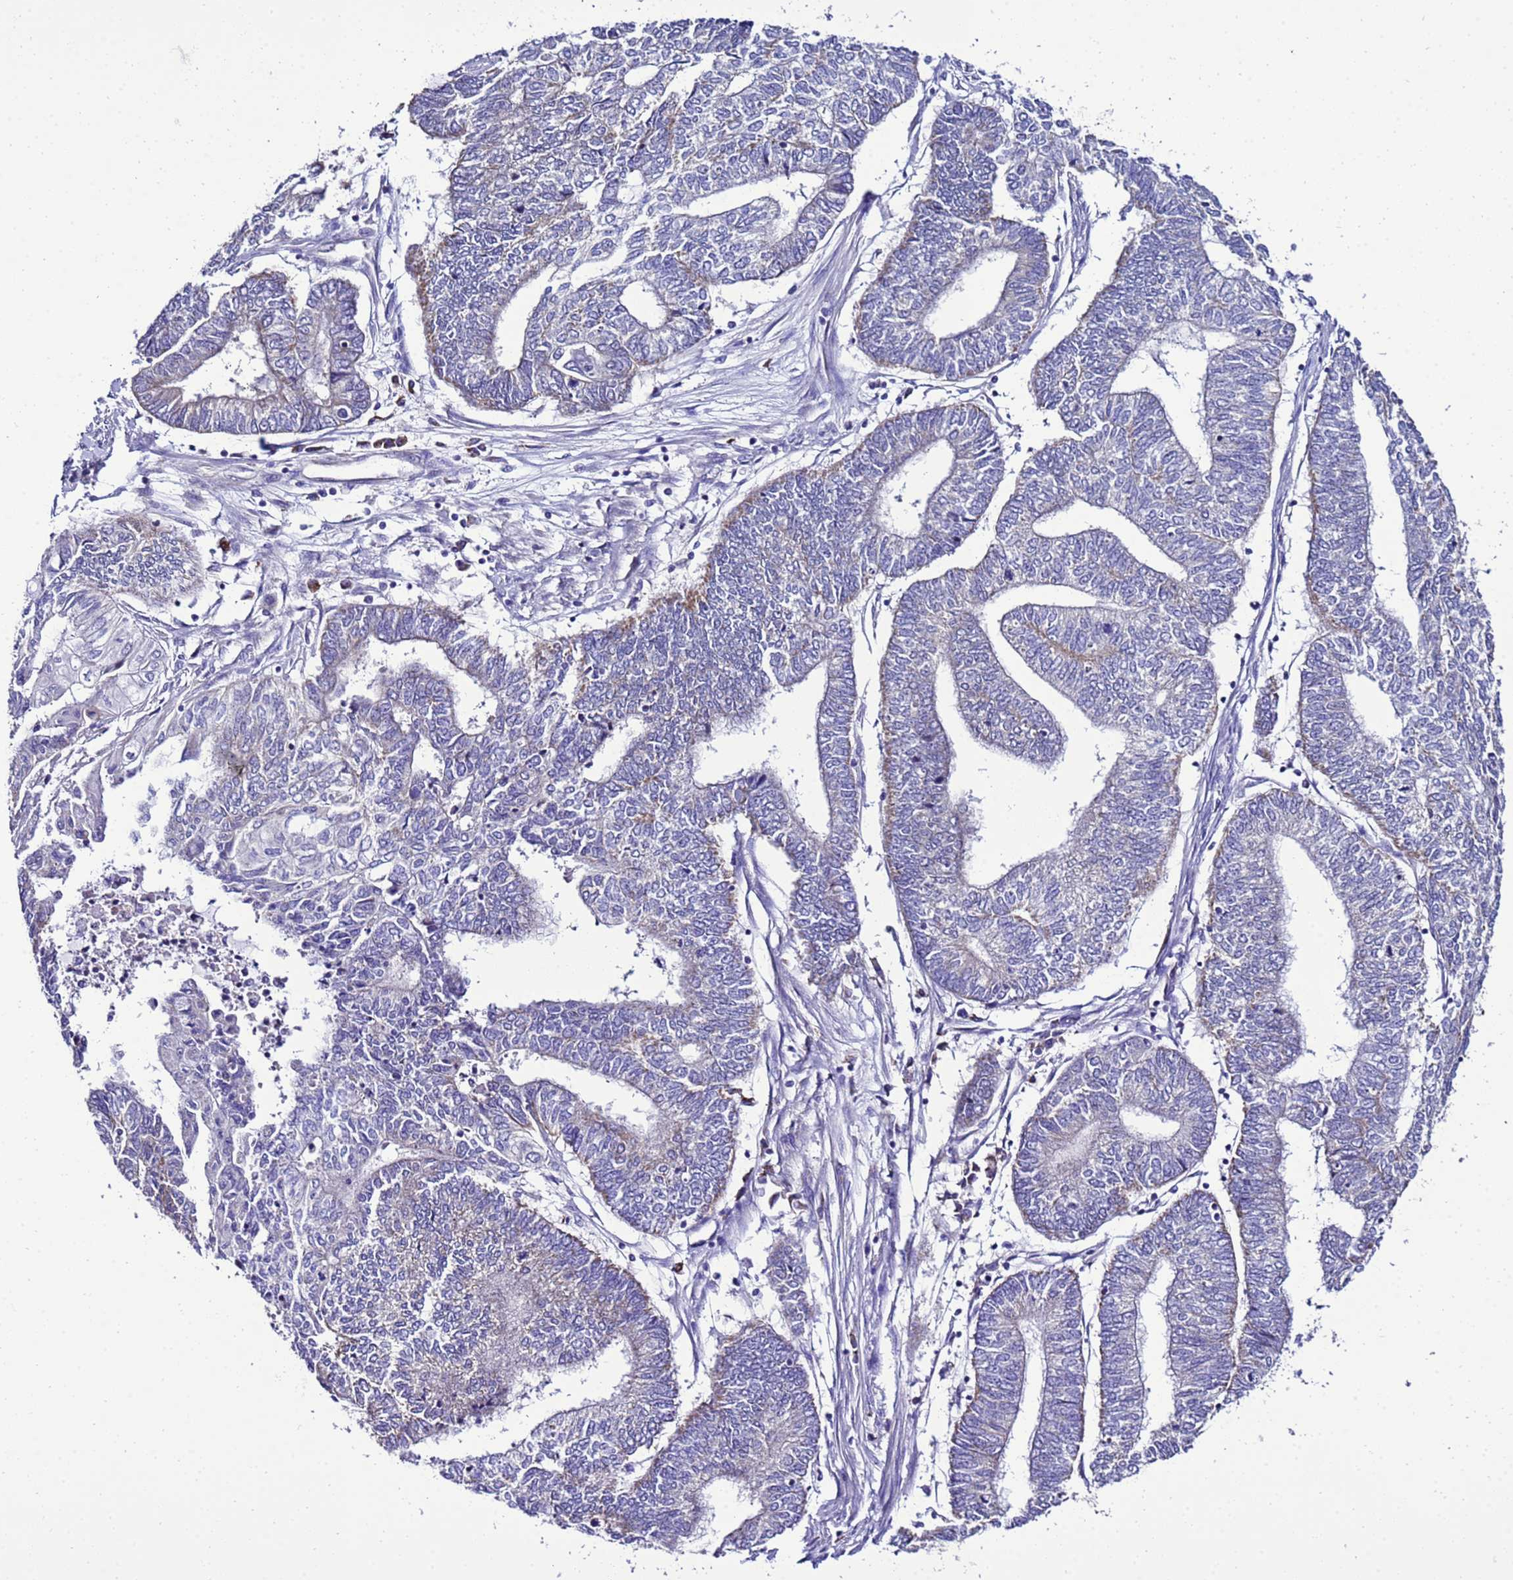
{"staining": {"intensity": "negative", "quantity": "none", "location": "none"}, "tissue": "endometrial cancer", "cell_type": "Tumor cells", "image_type": "cancer", "snomed": [{"axis": "morphology", "description": "Adenocarcinoma, NOS"}, {"axis": "topography", "description": "Uterus"}, {"axis": "topography", "description": "Endometrium"}], "caption": "This is an immunohistochemistry micrograph of adenocarcinoma (endometrial). There is no staining in tumor cells.", "gene": "DPH6", "patient": {"sex": "female", "age": 70}}